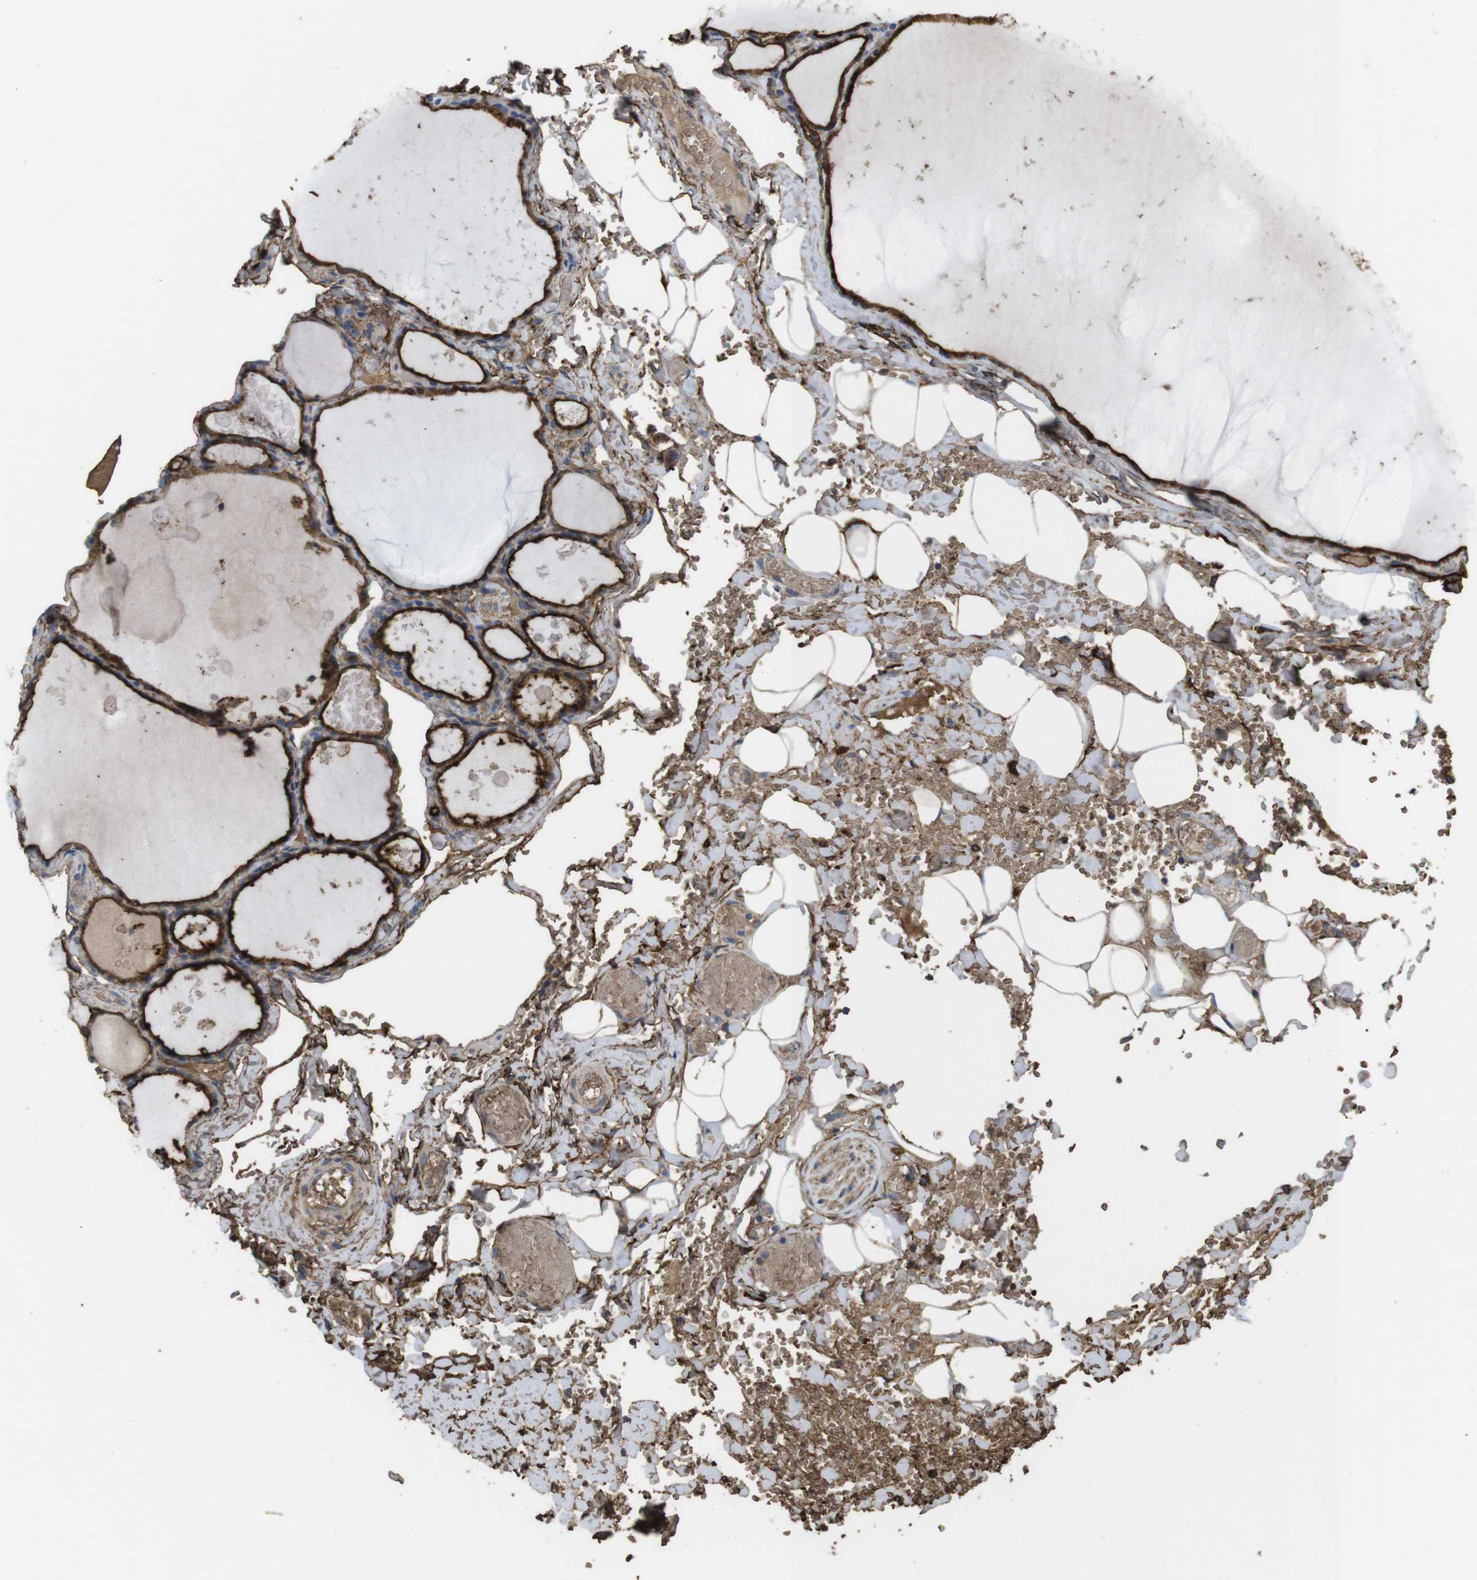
{"staining": {"intensity": "strong", "quantity": ">75%", "location": "cytoplasmic/membranous"}, "tissue": "thyroid gland", "cell_type": "Glandular cells", "image_type": "normal", "snomed": [{"axis": "morphology", "description": "Normal tissue, NOS"}, {"axis": "topography", "description": "Thyroid gland"}], "caption": "DAB (3,3'-diaminobenzidine) immunohistochemical staining of benign thyroid gland reveals strong cytoplasmic/membranous protein staining in approximately >75% of glandular cells.", "gene": "CYBRD1", "patient": {"sex": "male", "age": 56}}